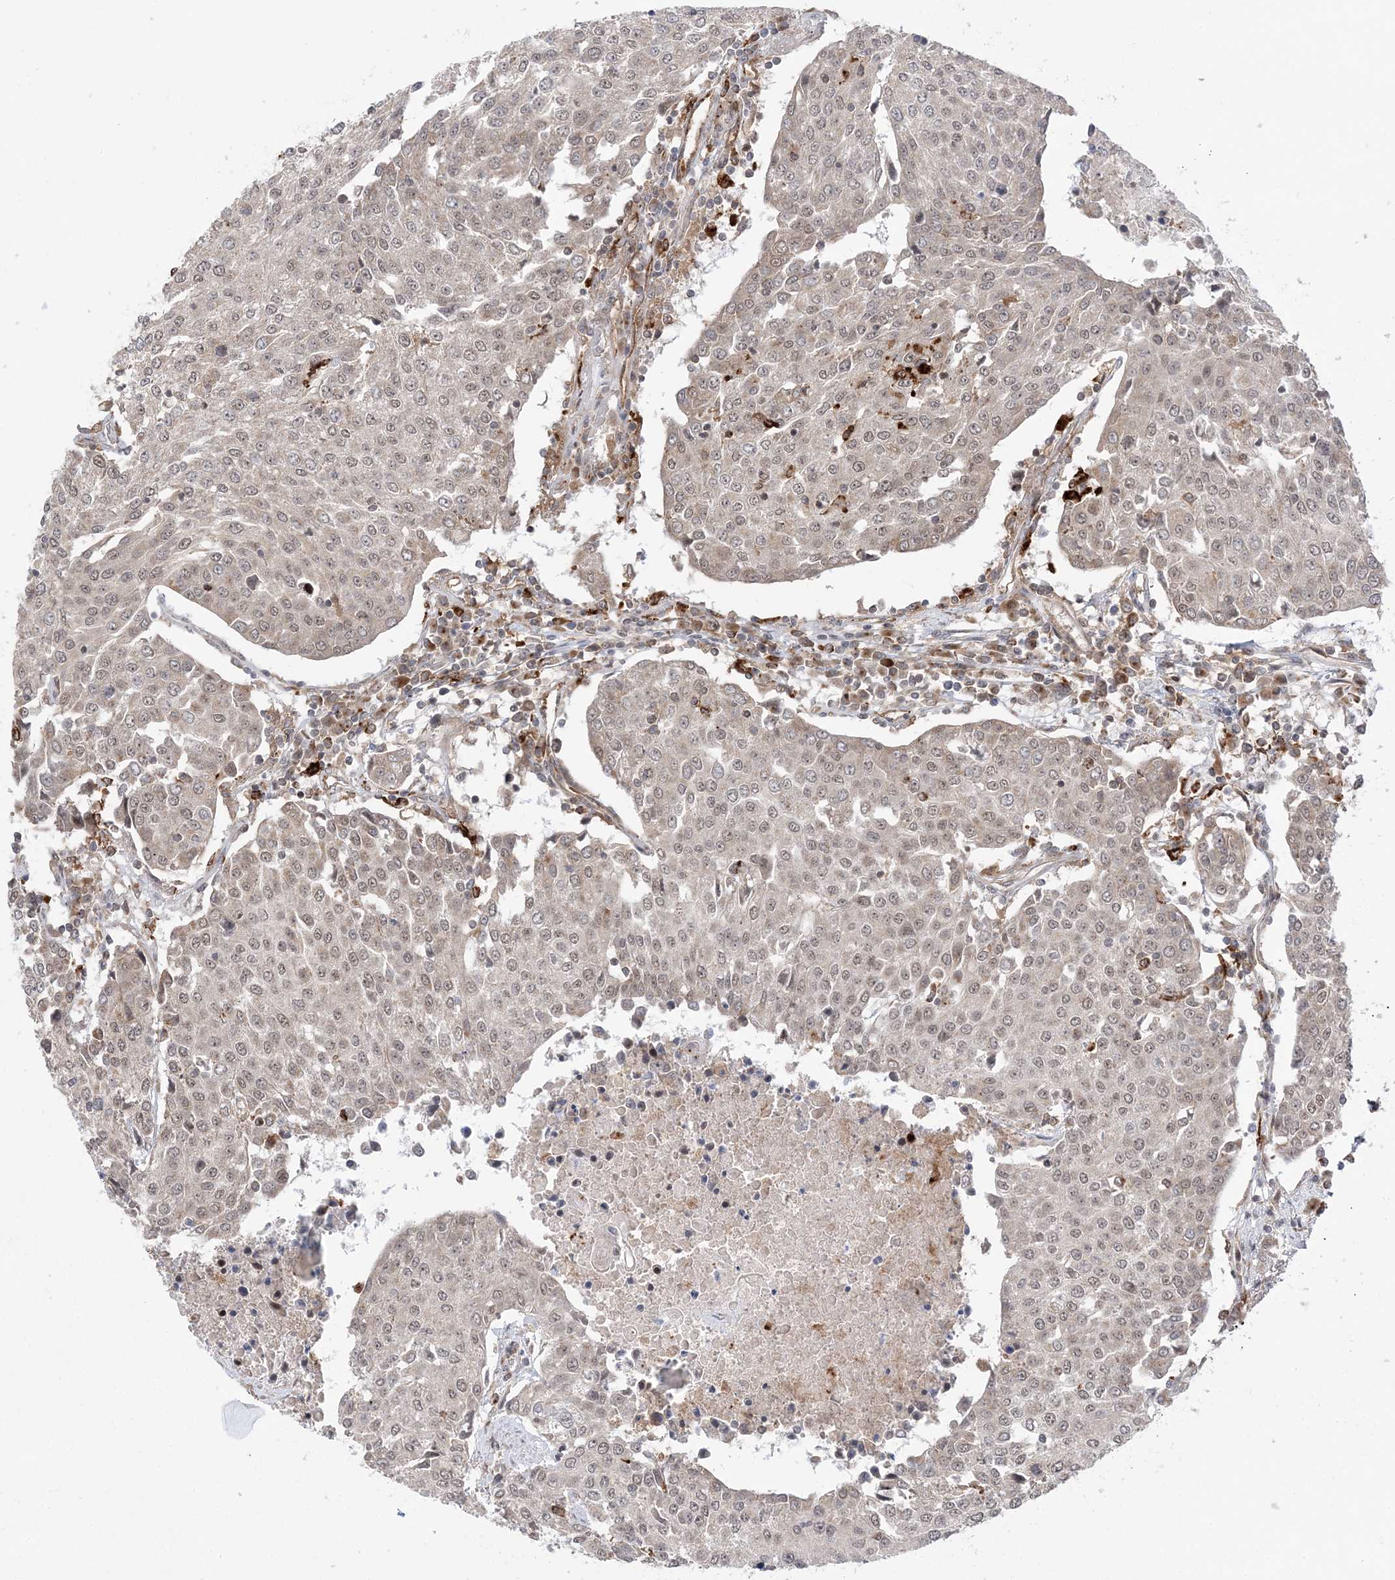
{"staining": {"intensity": "weak", "quantity": "25%-75%", "location": "nuclear"}, "tissue": "urothelial cancer", "cell_type": "Tumor cells", "image_type": "cancer", "snomed": [{"axis": "morphology", "description": "Urothelial carcinoma, High grade"}, {"axis": "topography", "description": "Urinary bladder"}], "caption": "Immunohistochemistry of urothelial cancer exhibits low levels of weak nuclear staining in approximately 25%-75% of tumor cells. The staining was performed using DAB (3,3'-diaminobenzidine), with brown indicating positive protein expression. Nuclei are stained blue with hematoxylin.", "gene": "ANAPC15", "patient": {"sex": "female", "age": 85}}